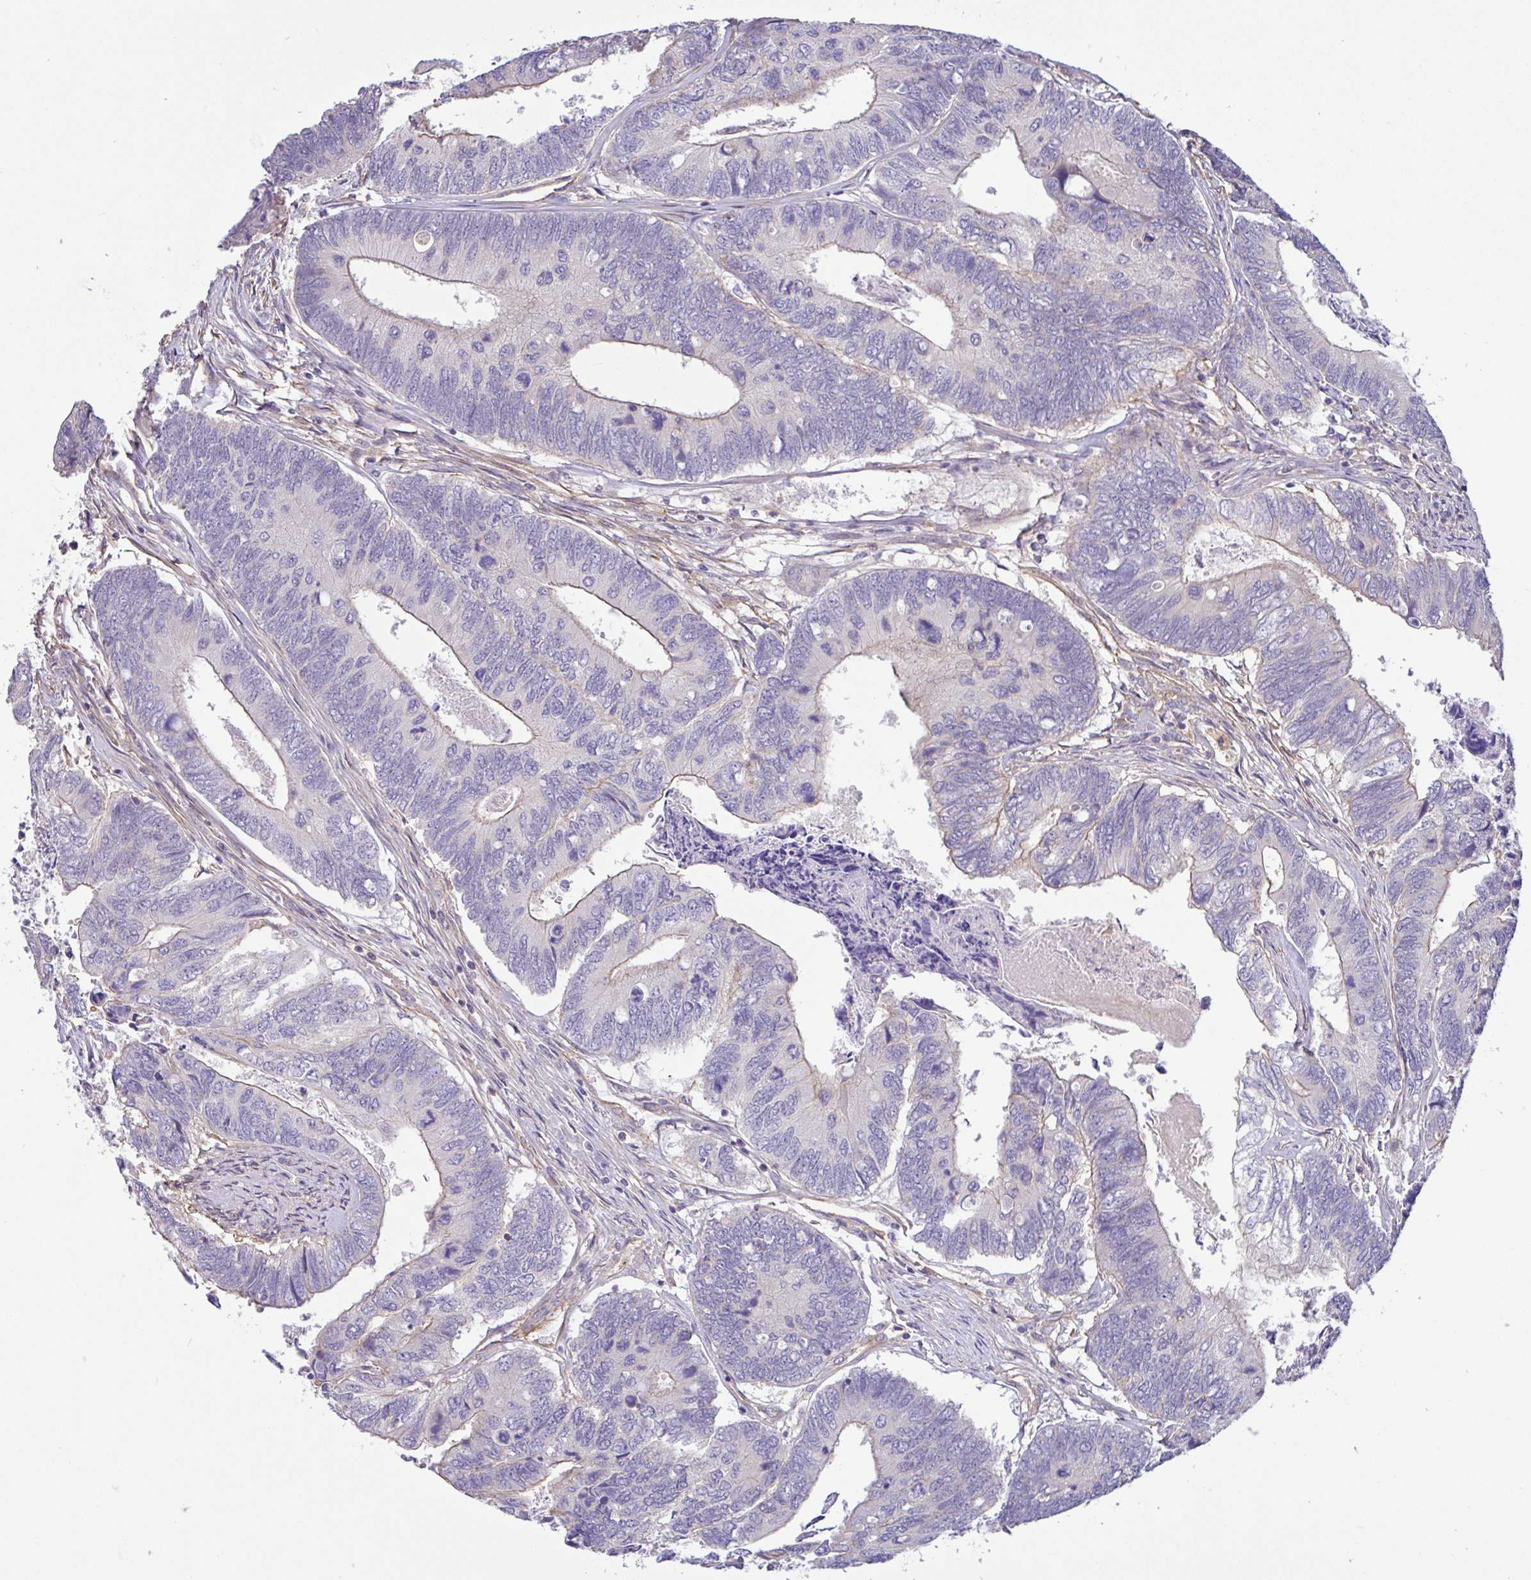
{"staining": {"intensity": "negative", "quantity": "none", "location": "none"}, "tissue": "colorectal cancer", "cell_type": "Tumor cells", "image_type": "cancer", "snomed": [{"axis": "morphology", "description": "Adenocarcinoma, NOS"}, {"axis": "topography", "description": "Colon"}], "caption": "A high-resolution photomicrograph shows IHC staining of colorectal cancer (adenocarcinoma), which reveals no significant expression in tumor cells.", "gene": "PLCD4", "patient": {"sex": "female", "age": 67}}